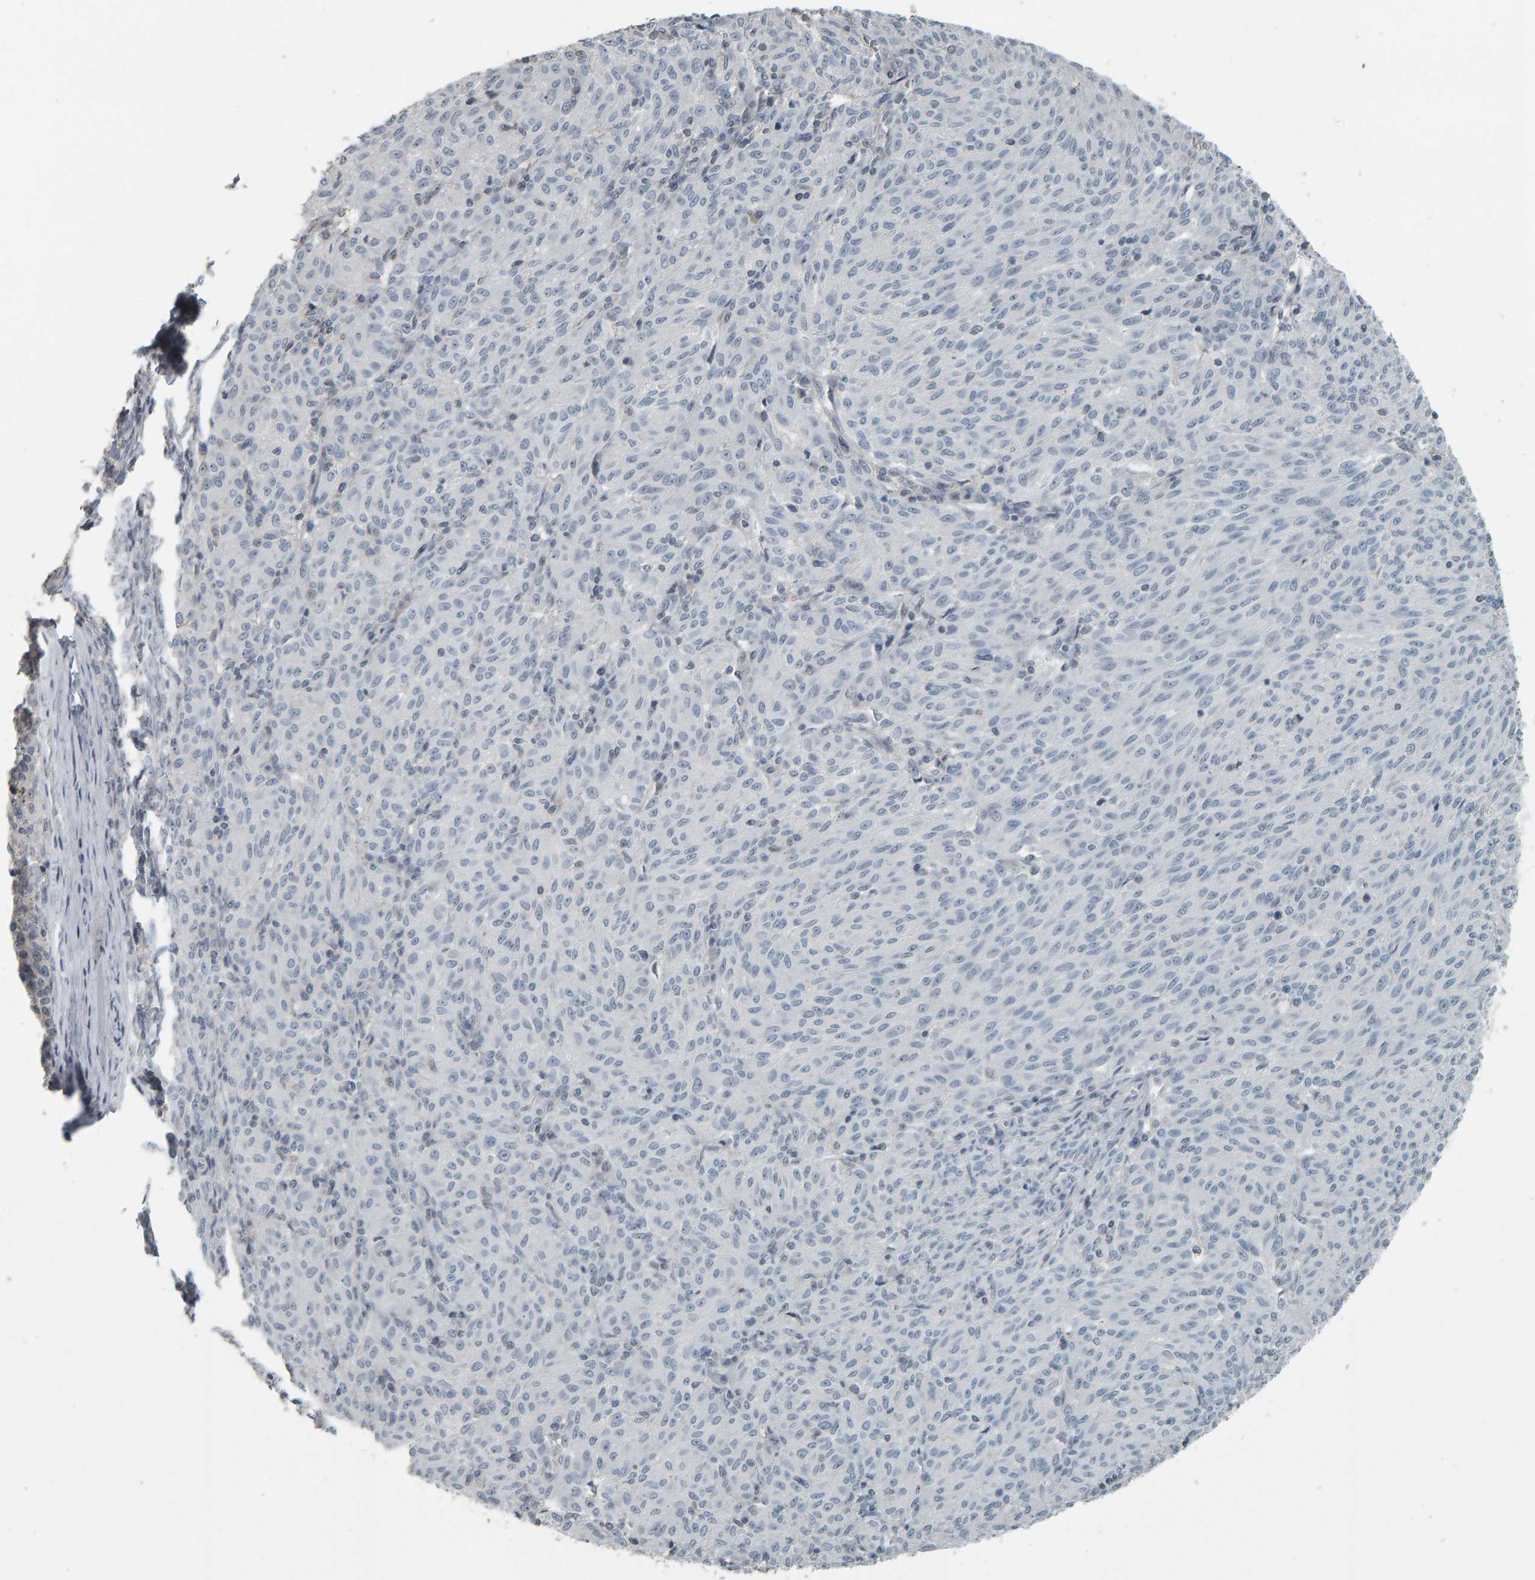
{"staining": {"intensity": "negative", "quantity": "none", "location": "none"}, "tissue": "melanoma", "cell_type": "Tumor cells", "image_type": "cancer", "snomed": [{"axis": "morphology", "description": "Malignant melanoma, NOS"}, {"axis": "topography", "description": "Skin"}], "caption": "A high-resolution photomicrograph shows immunohistochemistry staining of malignant melanoma, which demonstrates no significant expression in tumor cells. (IHC, brightfield microscopy, high magnification).", "gene": "PYY", "patient": {"sex": "female", "age": 72}}